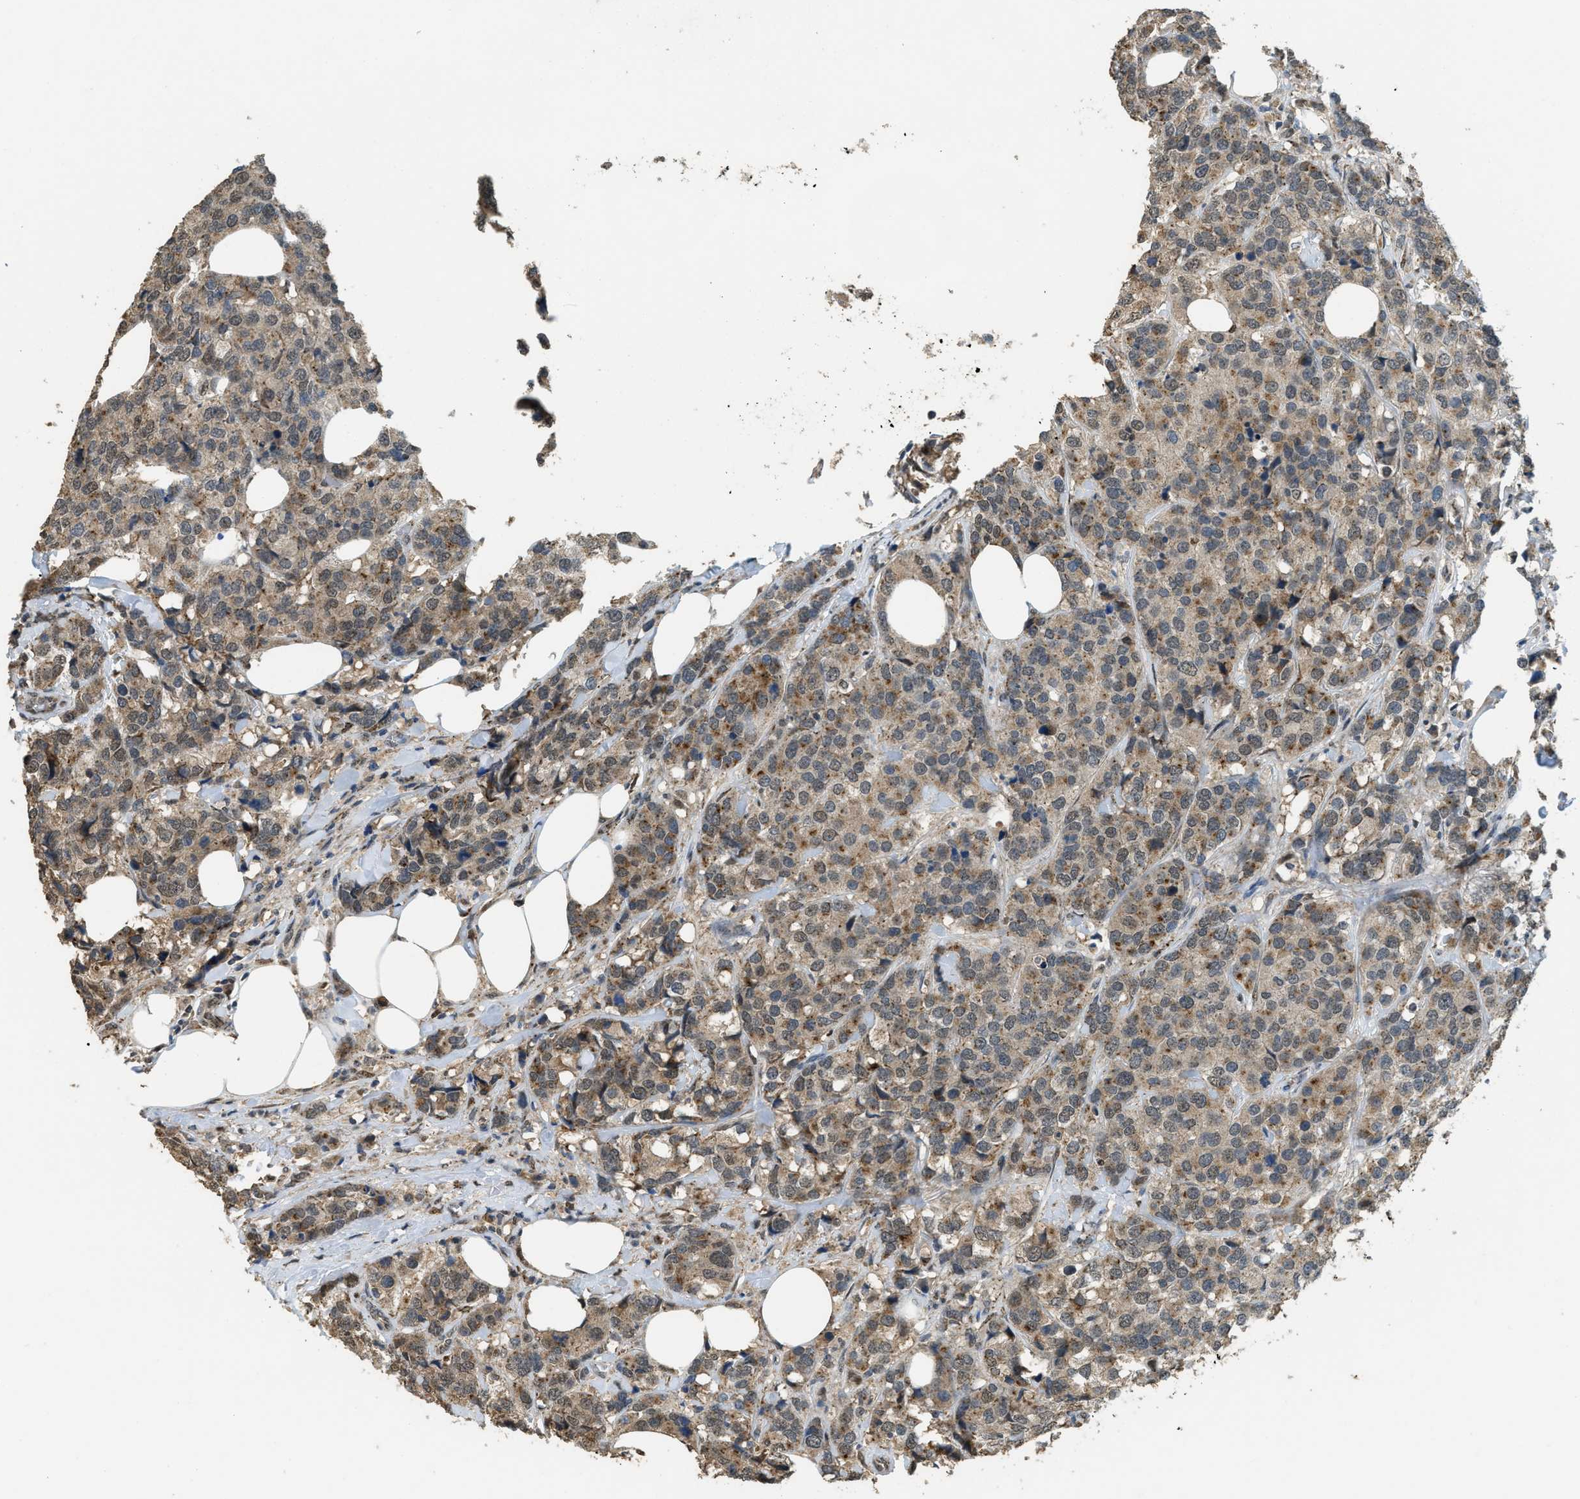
{"staining": {"intensity": "moderate", "quantity": ">75%", "location": "cytoplasmic/membranous"}, "tissue": "breast cancer", "cell_type": "Tumor cells", "image_type": "cancer", "snomed": [{"axis": "morphology", "description": "Lobular carcinoma"}, {"axis": "topography", "description": "Breast"}], "caption": "A histopathology image showing moderate cytoplasmic/membranous positivity in approximately >75% of tumor cells in breast cancer, as visualized by brown immunohistochemical staining.", "gene": "IPO7", "patient": {"sex": "female", "age": 59}}